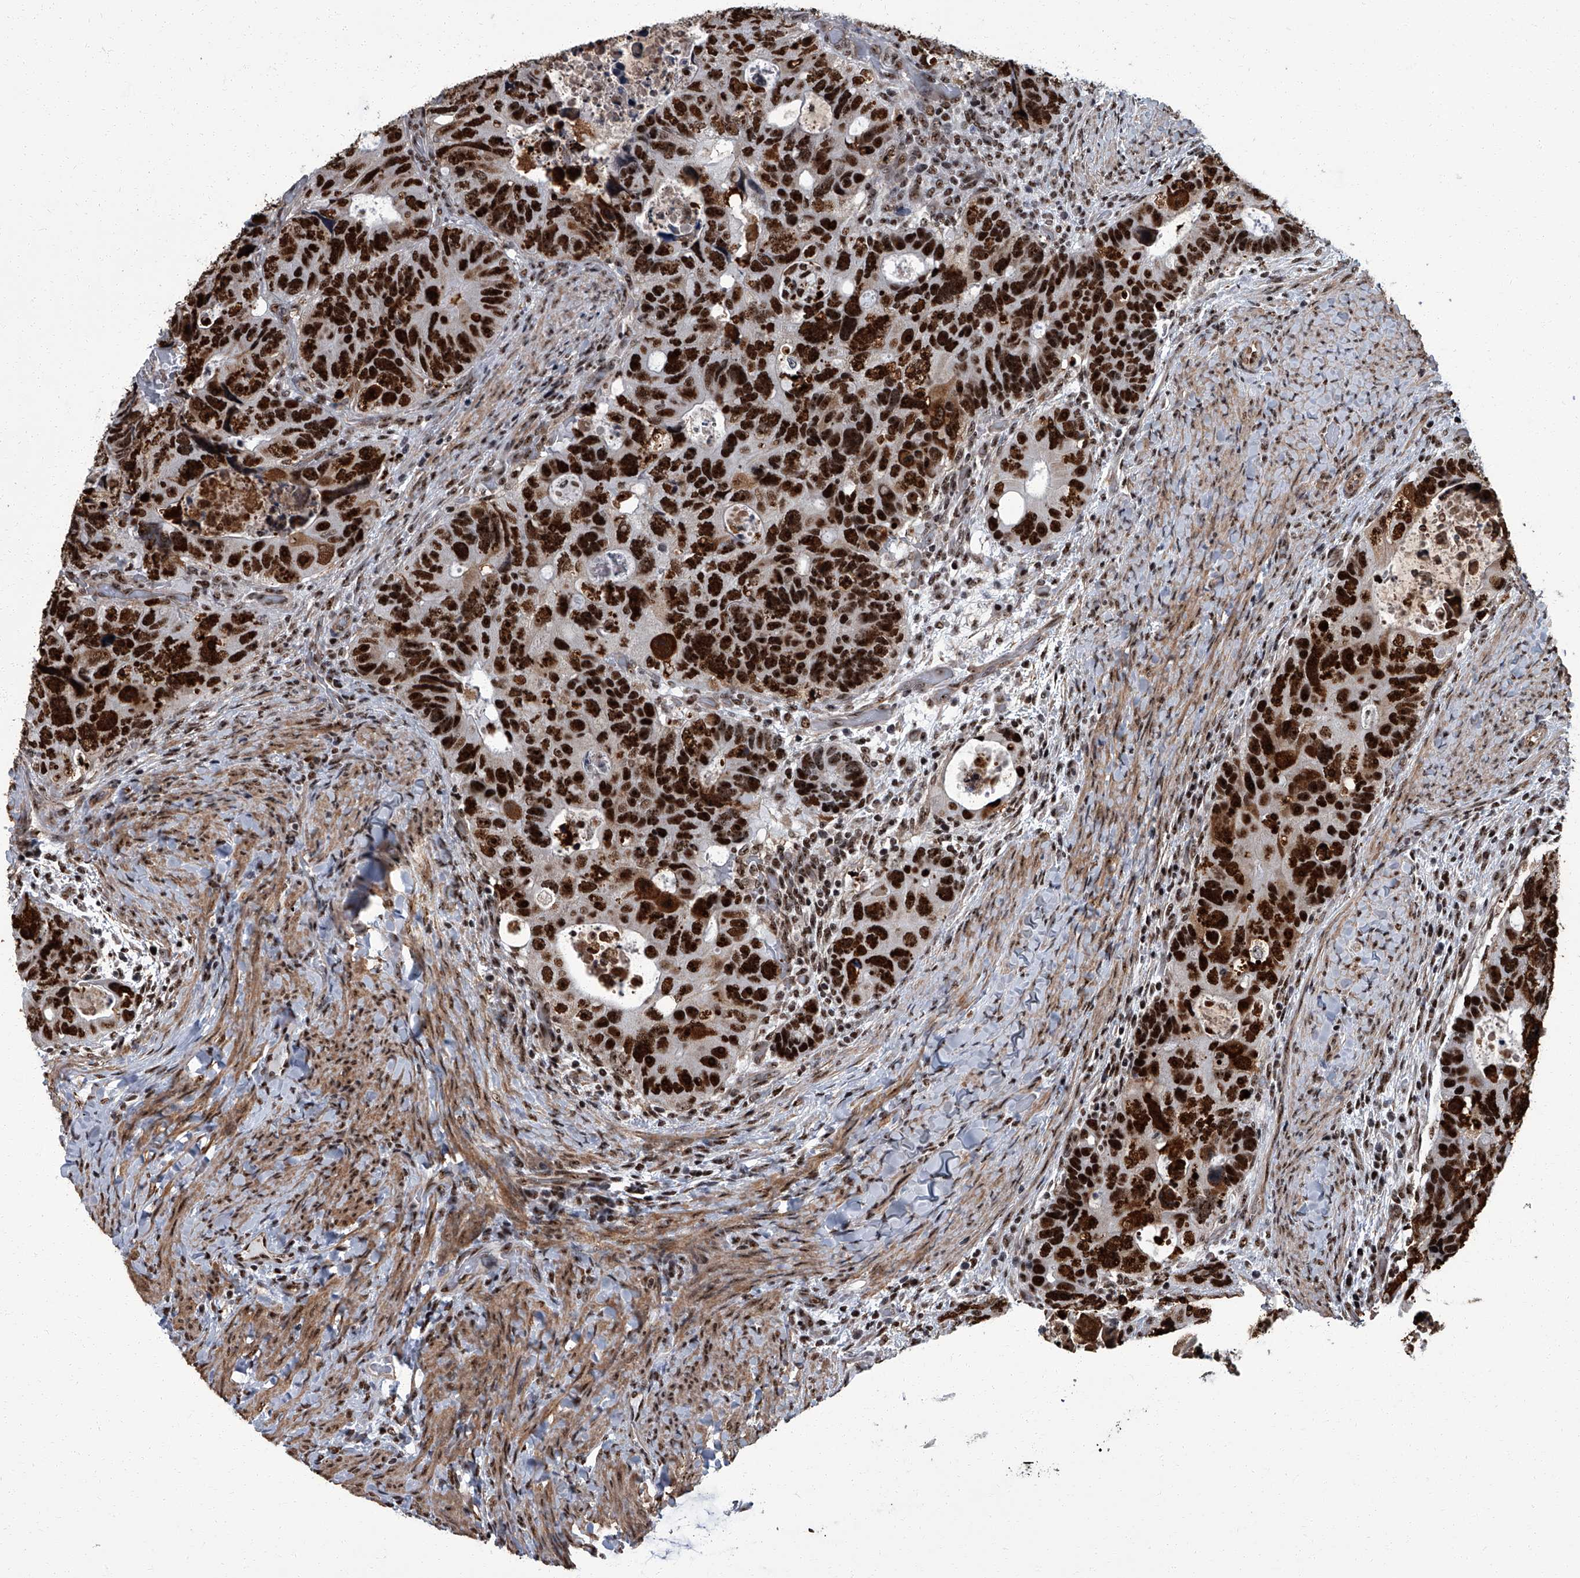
{"staining": {"intensity": "strong", "quantity": ">75%", "location": "nuclear"}, "tissue": "colorectal cancer", "cell_type": "Tumor cells", "image_type": "cancer", "snomed": [{"axis": "morphology", "description": "Adenocarcinoma, NOS"}, {"axis": "topography", "description": "Rectum"}], "caption": "The photomicrograph demonstrates a brown stain indicating the presence of a protein in the nuclear of tumor cells in colorectal adenocarcinoma.", "gene": "ZNF518B", "patient": {"sex": "male", "age": 59}}